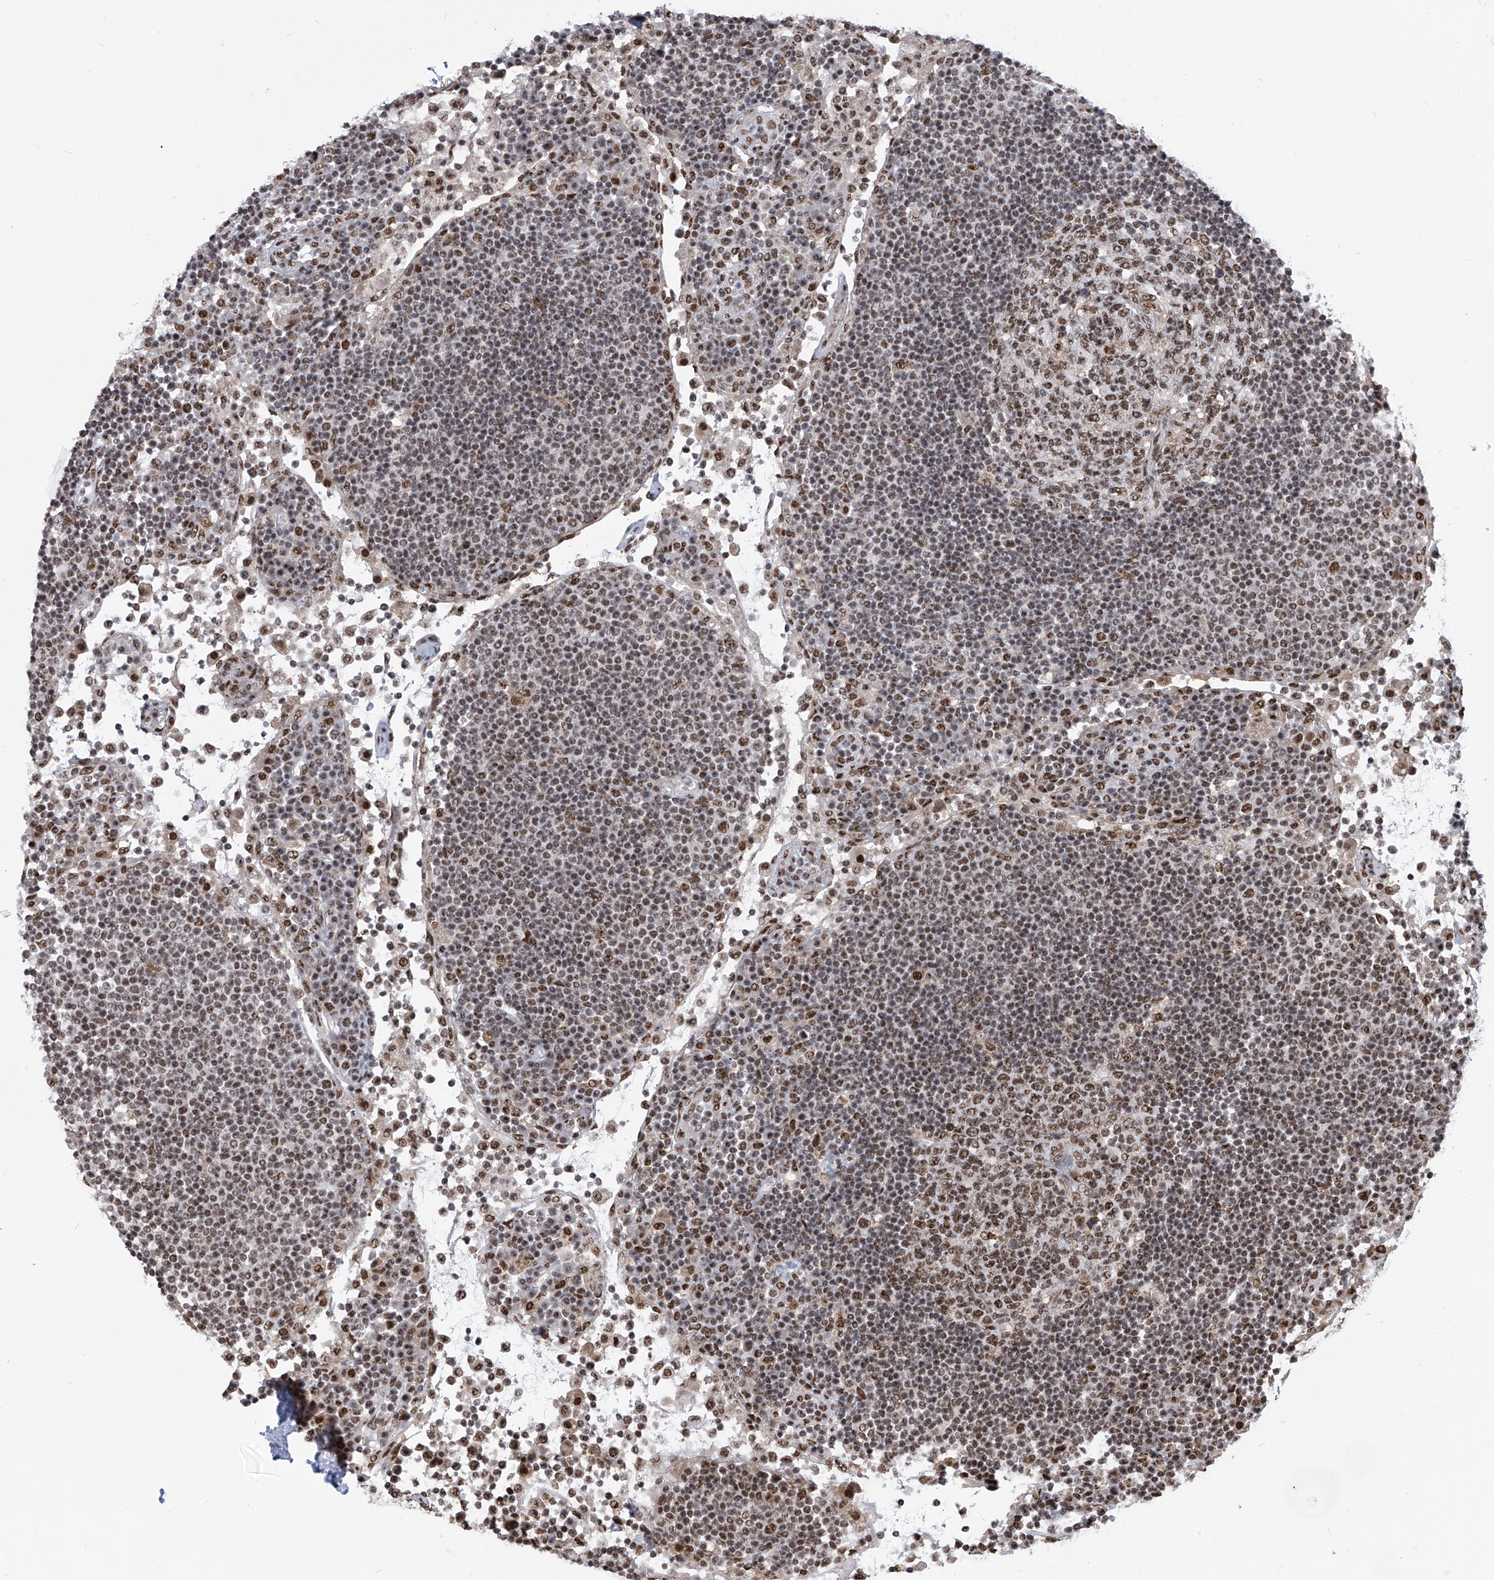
{"staining": {"intensity": "moderate", "quantity": ">75%", "location": "nuclear"}, "tissue": "lymph node", "cell_type": "Germinal center cells", "image_type": "normal", "snomed": [{"axis": "morphology", "description": "Normal tissue, NOS"}, {"axis": "topography", "description": "Lymph node"}], "caption": "High-magnification brightfield microscopy of benign lymph node stained with DAB (brown) and counterstained with hematoxylin (blue). germinal center cells exhibit moderate nuclear positivity is appreciated in approximately>75% of cells. (brown staining indicates protein expression, while blue staining denotes nuclei).", "gene": "APLF", "patient": {"sex": "female", "age": 53}}